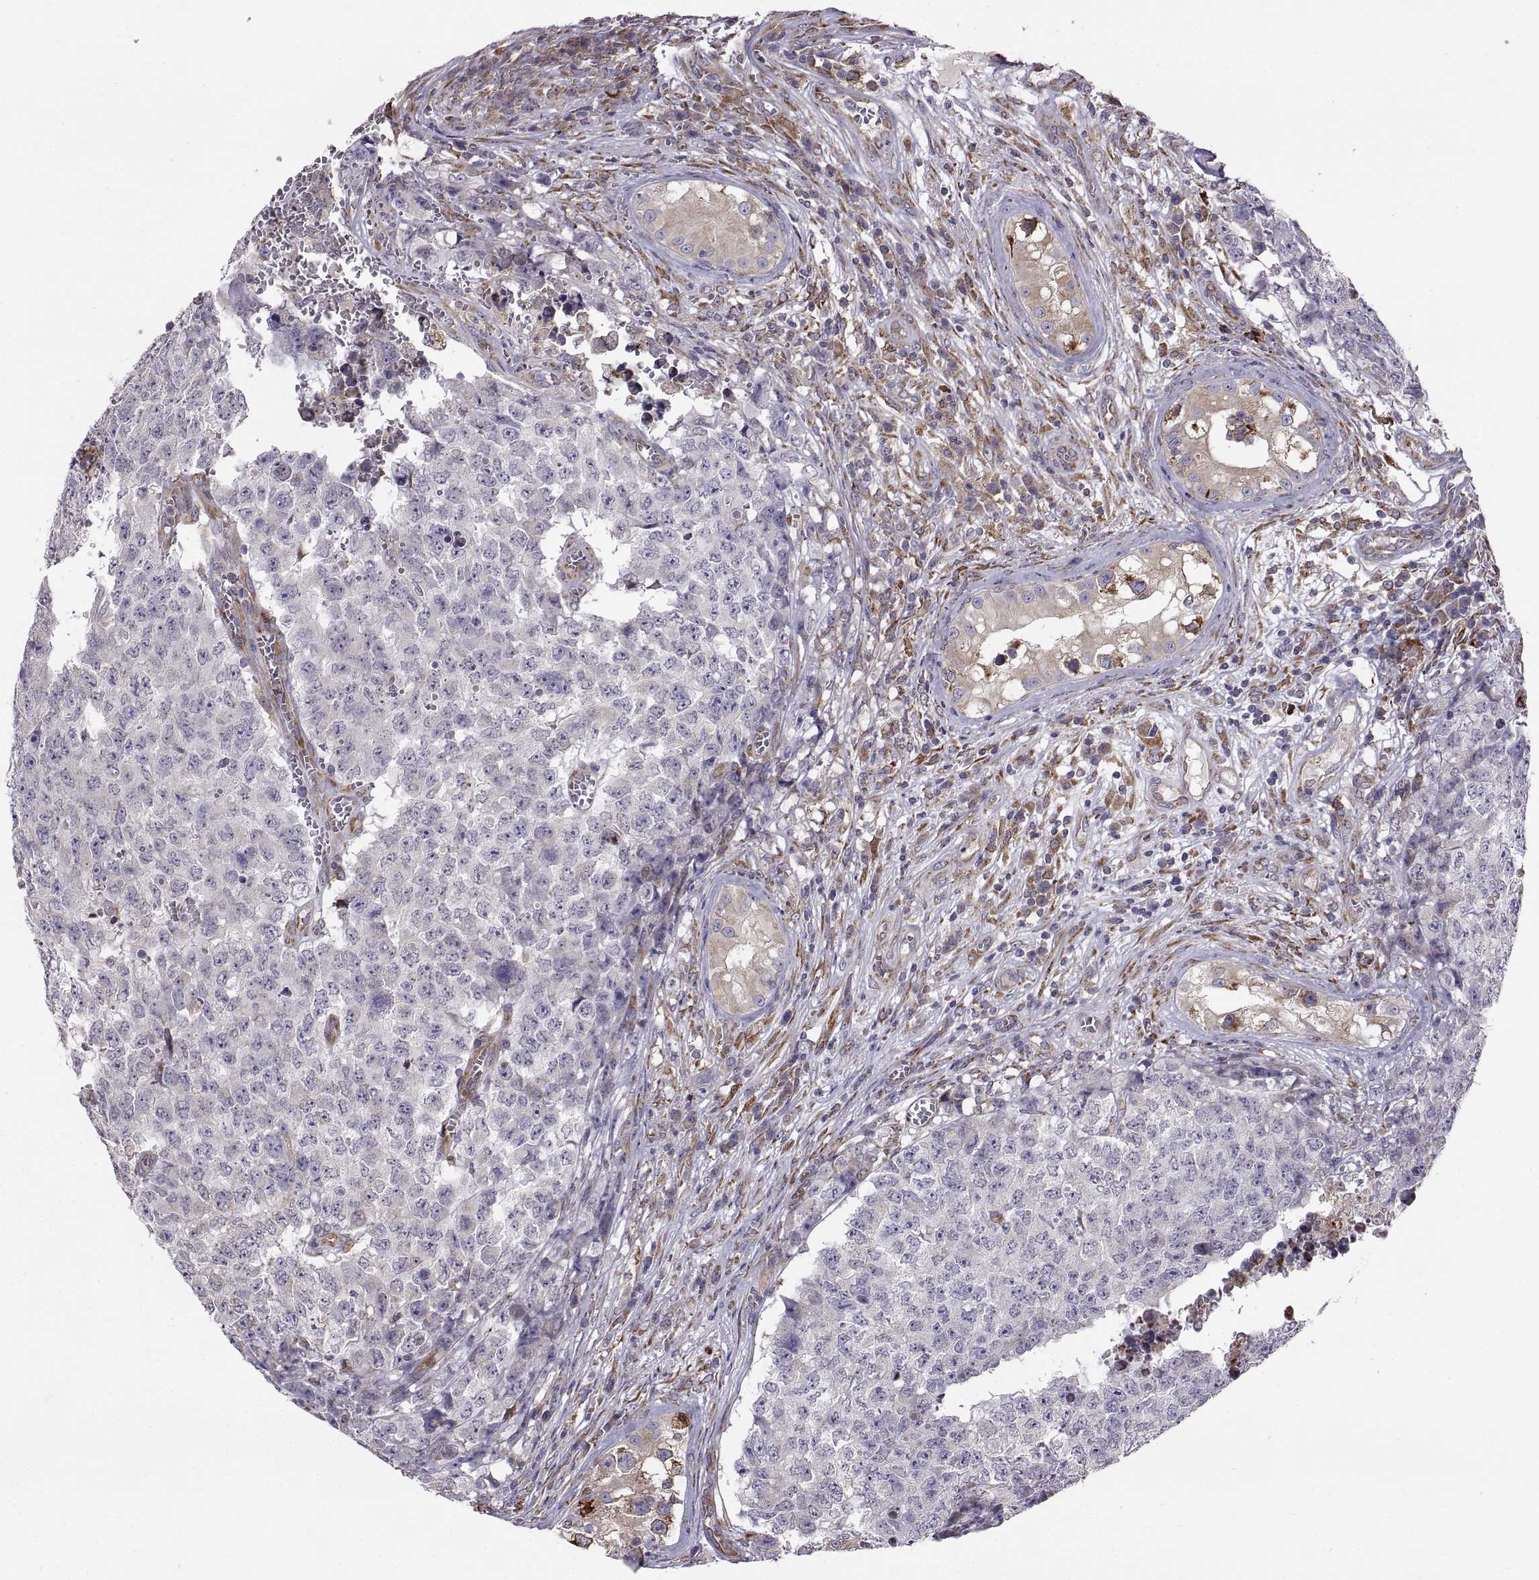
{"staining": {"intensity": "negative", "quantity": "none", "location": "none"}, "tissue": "testis cancer", "cell_type": "Tumor cells", "image_type": "cancer", "snomed": [{"axis": "morphology", "description": "Carcinoma, Embryonal, NOS"}, {"axis": "topography", "description": "Testis"}], "caption": "Embryonal carcinoma (testis) stained for a protein using immunohistochemistry displays no positivity tumor cells.", "gene": "PLEKHB2", "patient": {"sex": "male", "age": 23}}